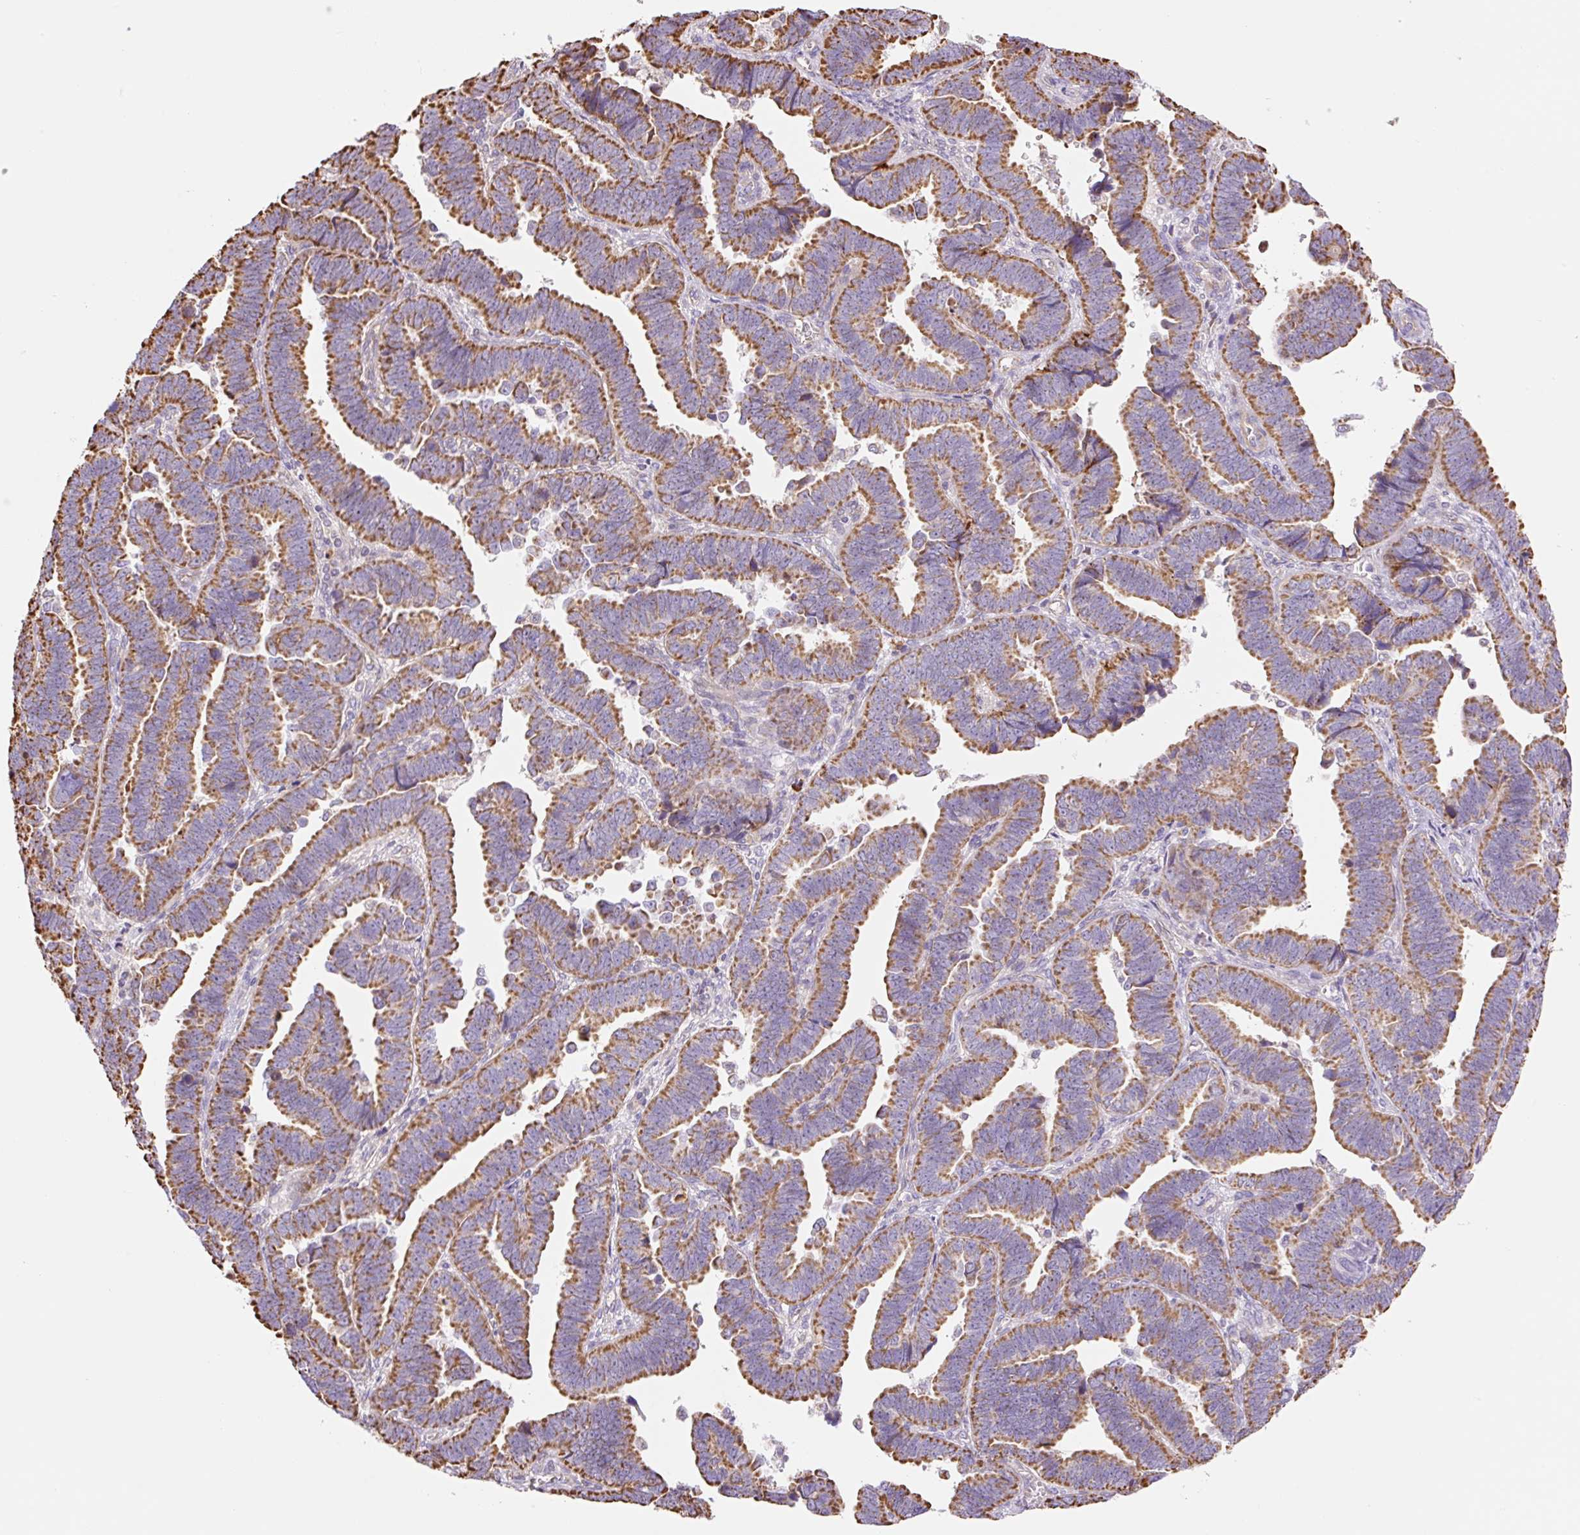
{"staining": {"intensity": "moderate", "quantity": ">75%", "location": "cytoplasmic/membranous"}, "tissue": "endometrial cancer", "cell_type": "Tumor cells", "image_type": "cancer", "snomed": [{"axis": "morphology", "description": "Adenocarcinoma, NOS"}, {"axis": "topography", "description": "Endometrium"}], "caption": "A brown stain shows moderate cytoplasmic/membranous positivity of a protein in human adenocarcinoma (endometrial) tumor cells.", "gene": "ESAM", "patient": {"sex": "female", "age": 75}}